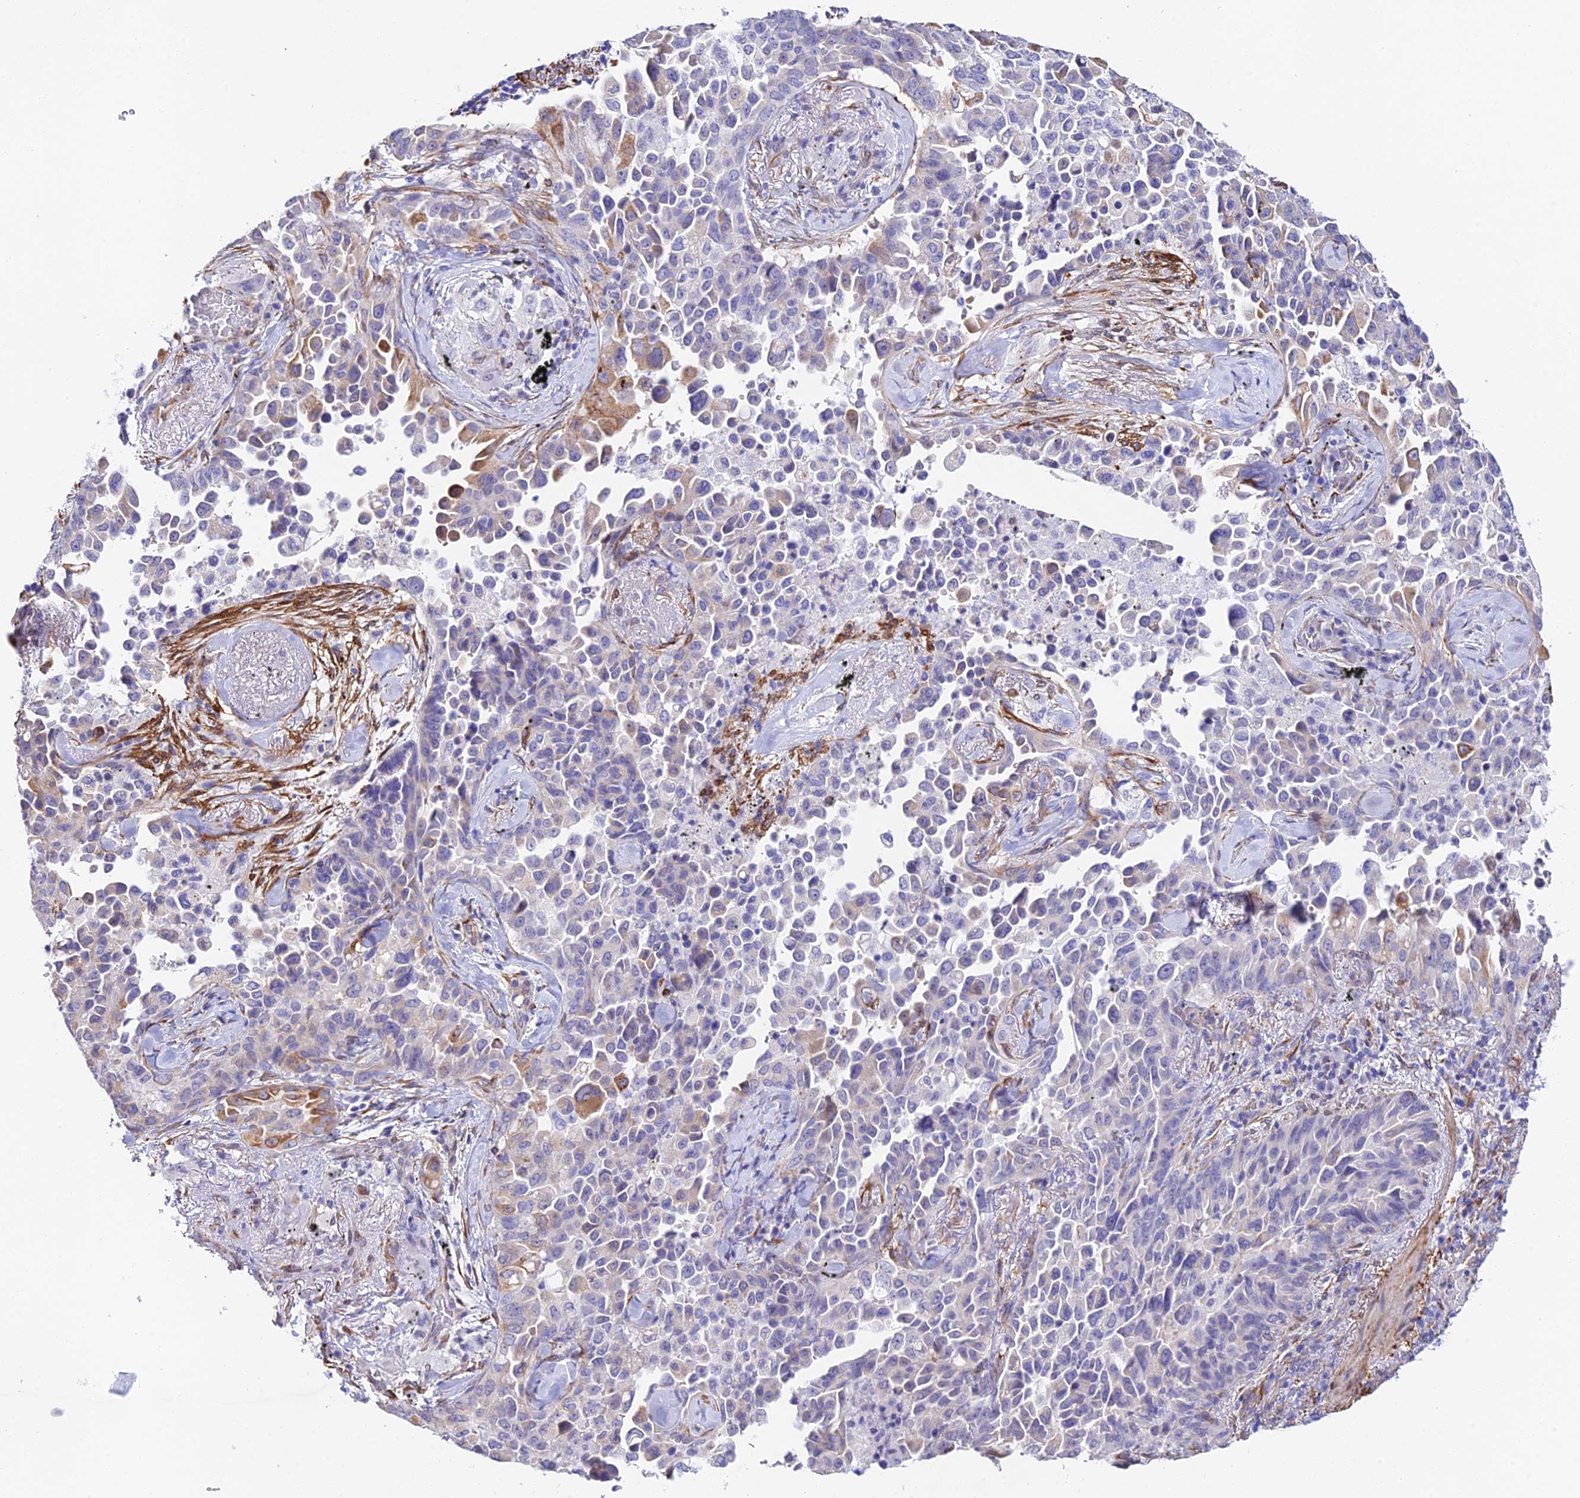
{"staining": {"intensity": "moderate", "quantity": "<25%", "location": "cytoplasmic/membranous"}, "tissue": "lung cancer", "cell_type": "Tumor cells", "image_type": "cancer", "snomed": [{"axis": "morphology", "description": "Adenocarcinoma, NOS"}, {"axis": "topography", "description": "Lung"}], "caption": "Tumor cells show moderate cytoplasmic/membranous staining in approximately <25% of cells in lung adenocarcinoma. The protein is shown in brown color, while the nuclei are stained blue.", "gene": "MXRA7", "patient": {"sex": "female", "age": 67}}